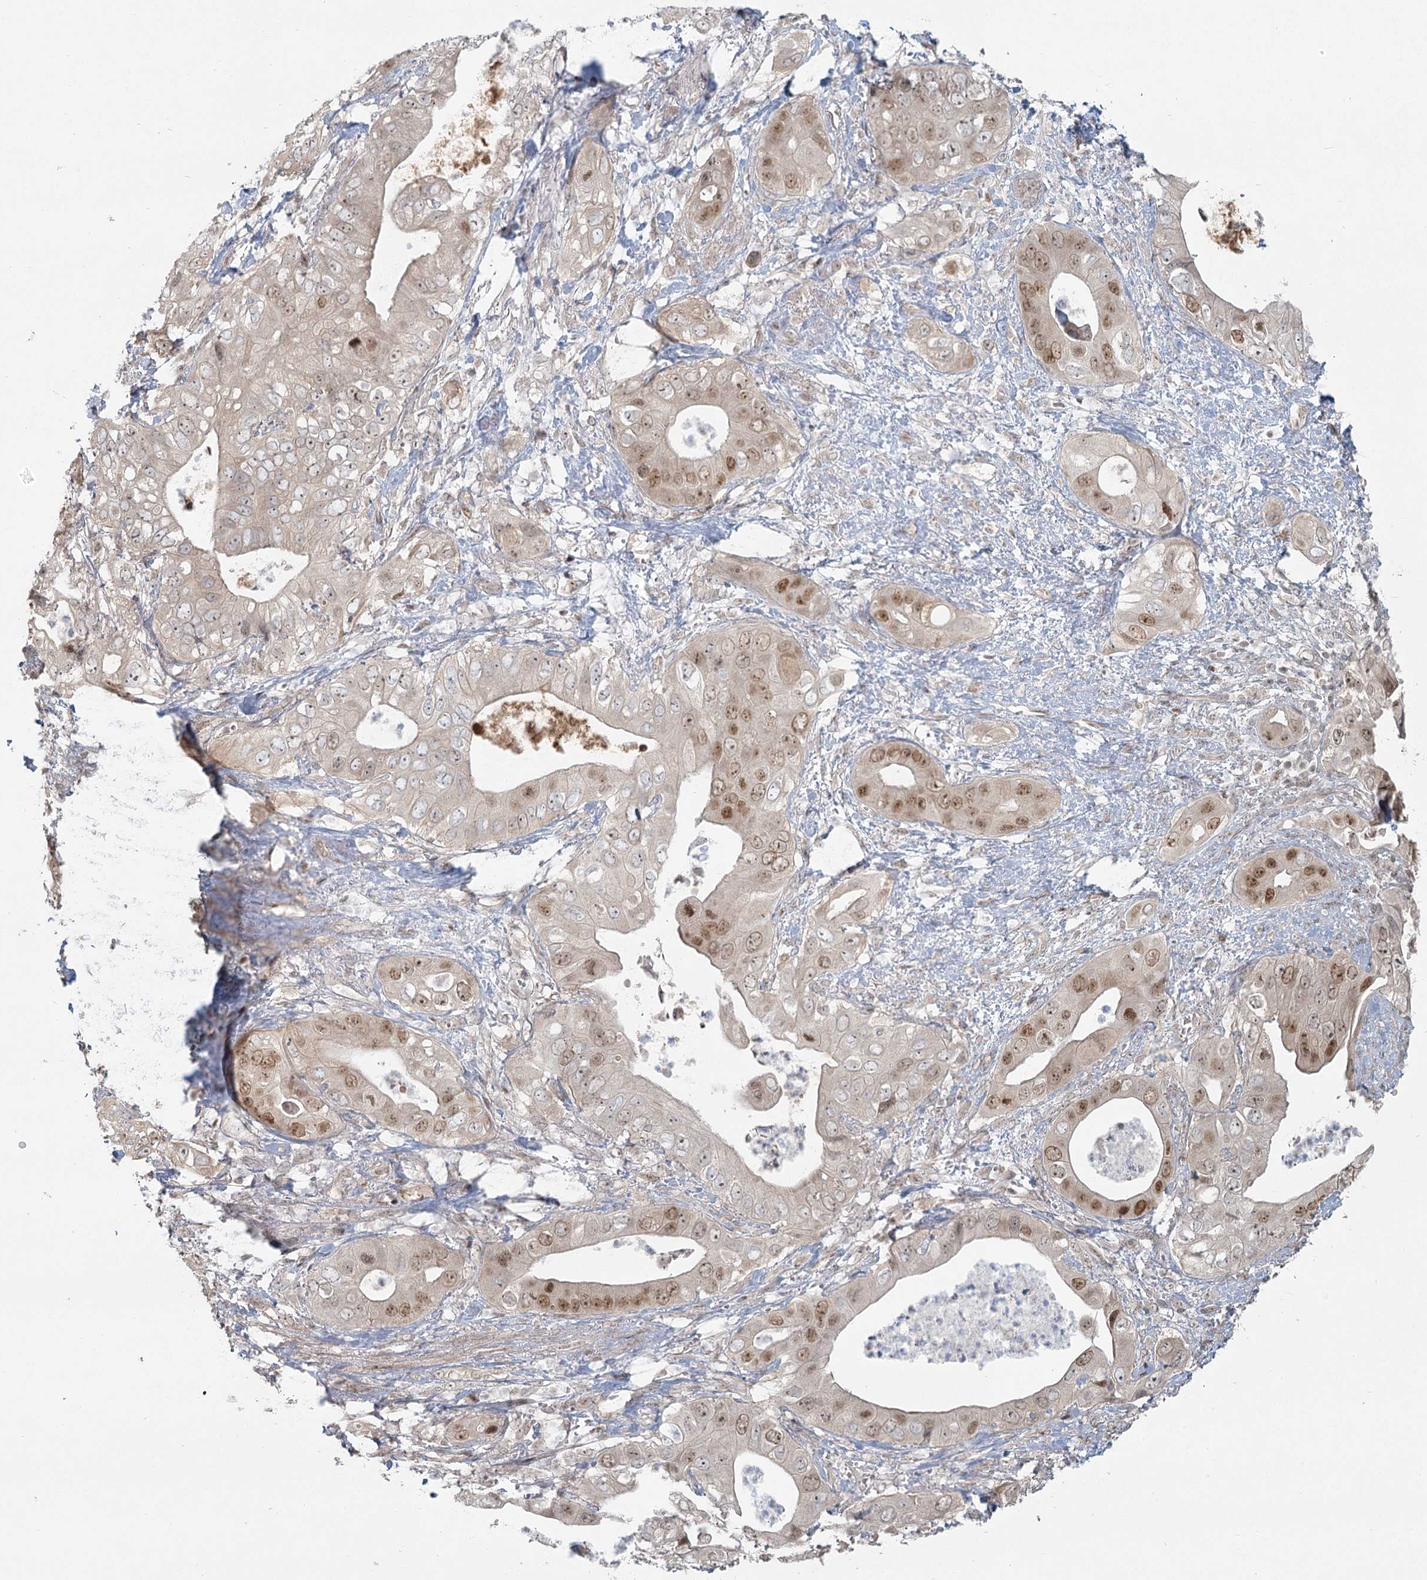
{"staining": {"intensity": "moderate", "quantity": "25%-75%", "location": "nuclear"}, "tissue": "pancreatic cancer", "cell_type": "Tumor cells", "image_type": "cancer", "snomed": [{"axis": "morphology", "description": "Adenocarcinoma, NOS"}, {"axis": "topography", "description": "Pancreas"}], "caption": "A micrograph of human pancreatic cancer (adenocarcinoma) stained for a protein exhibits moderate nuclear brown staining in tumor cells.", "gene": "R3HCC1L", "patient": {"sex": "female", "age": 78}}